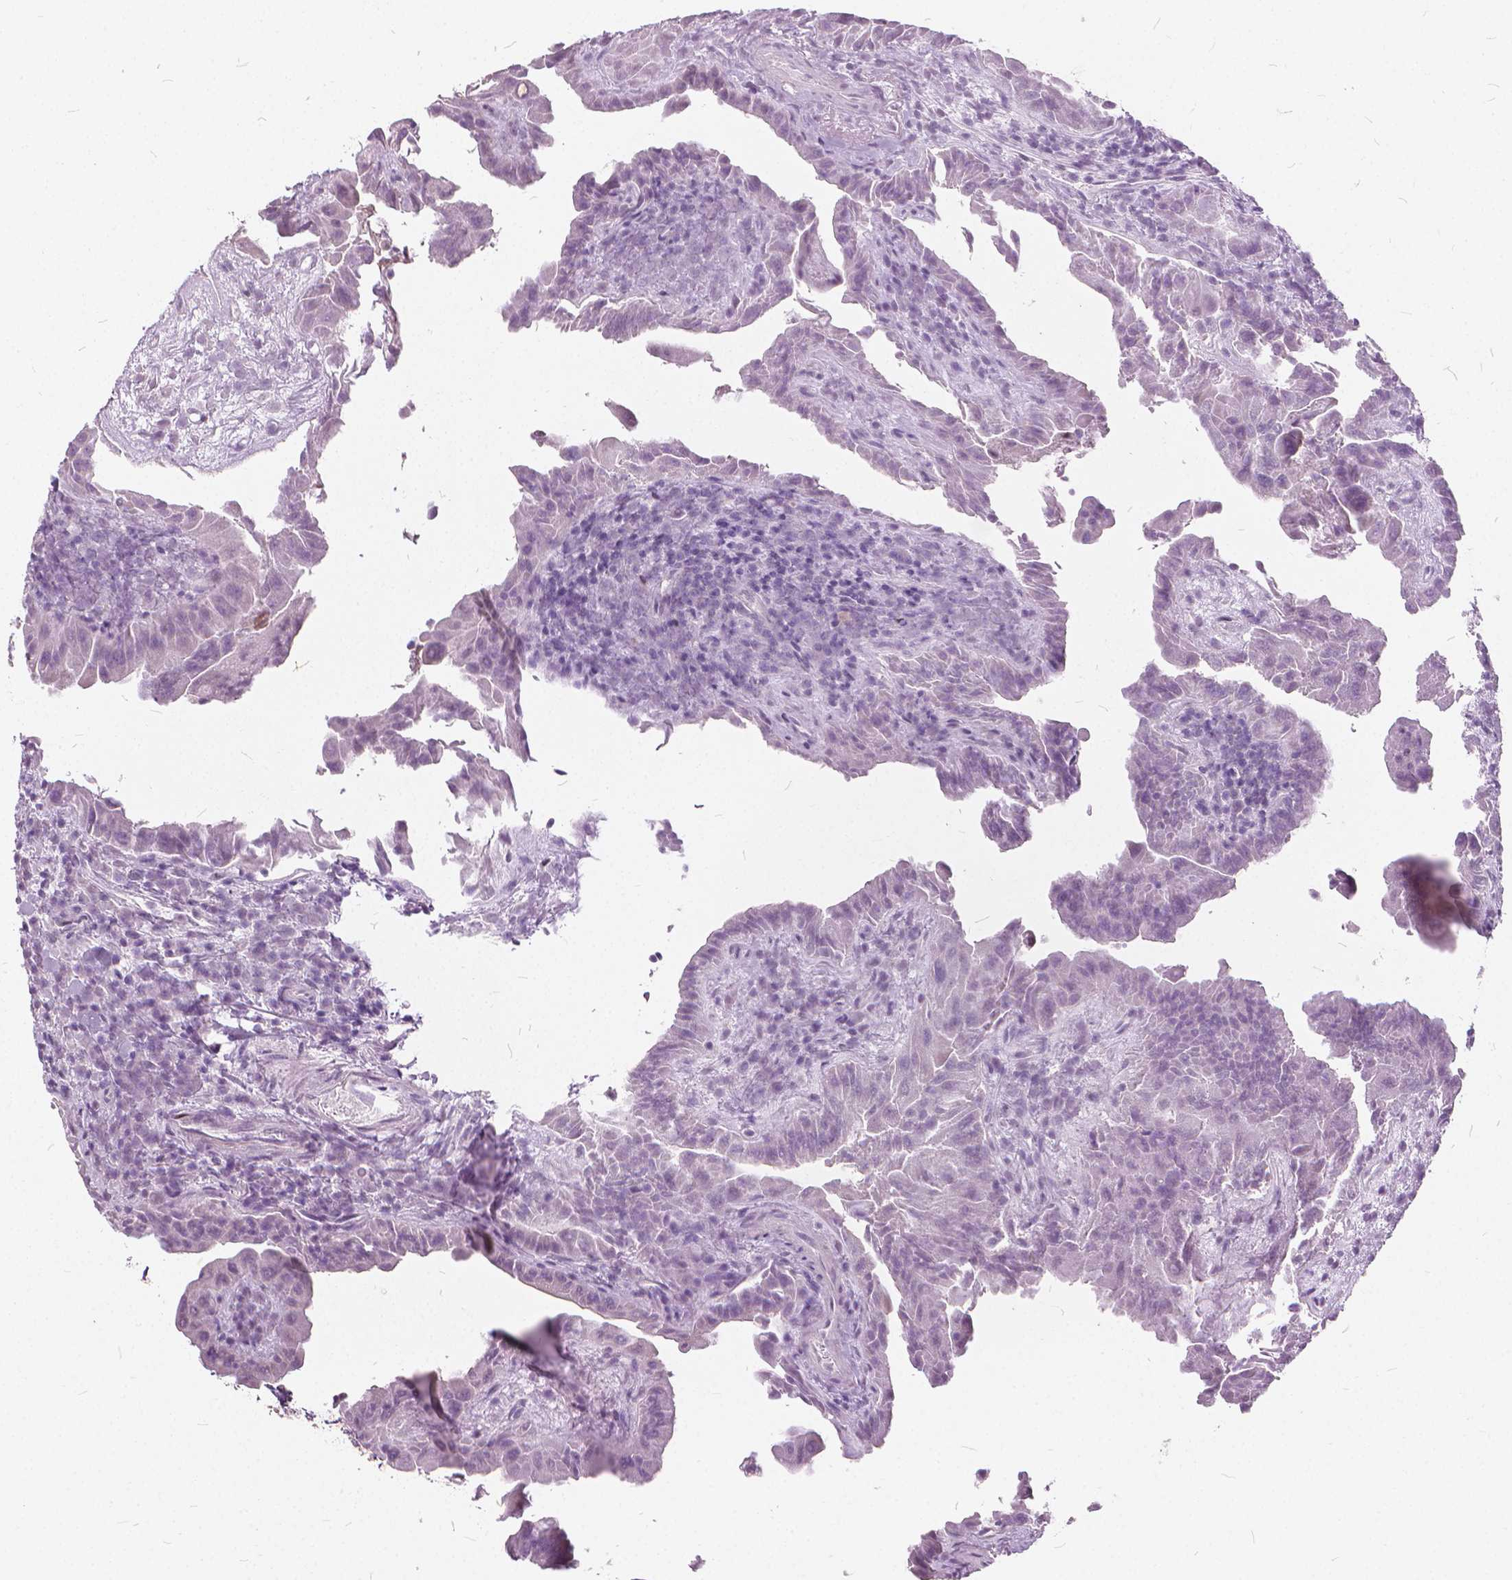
{"staining": {"intensity": "negative", "quantity": "none", "location": "none"}, "tissue": "thyroid cancer", "cell_type": "Tumor cells", "image_type": "cancer", "snomed": [{"axis": "morphology", "description": "Papillary adenocarcinoma, NOS"}, {"axis": "topography", "description": "Thyroid gland"}], "caption": "Immunohistochemistry (IHC) image of human thyroid cancer (papillary adenocarcinoma) stained for a protein (brown), which displays no expression in tumor cells.", "gene": "STAT5B", "patient": {"sex": "female", "age": 37}}